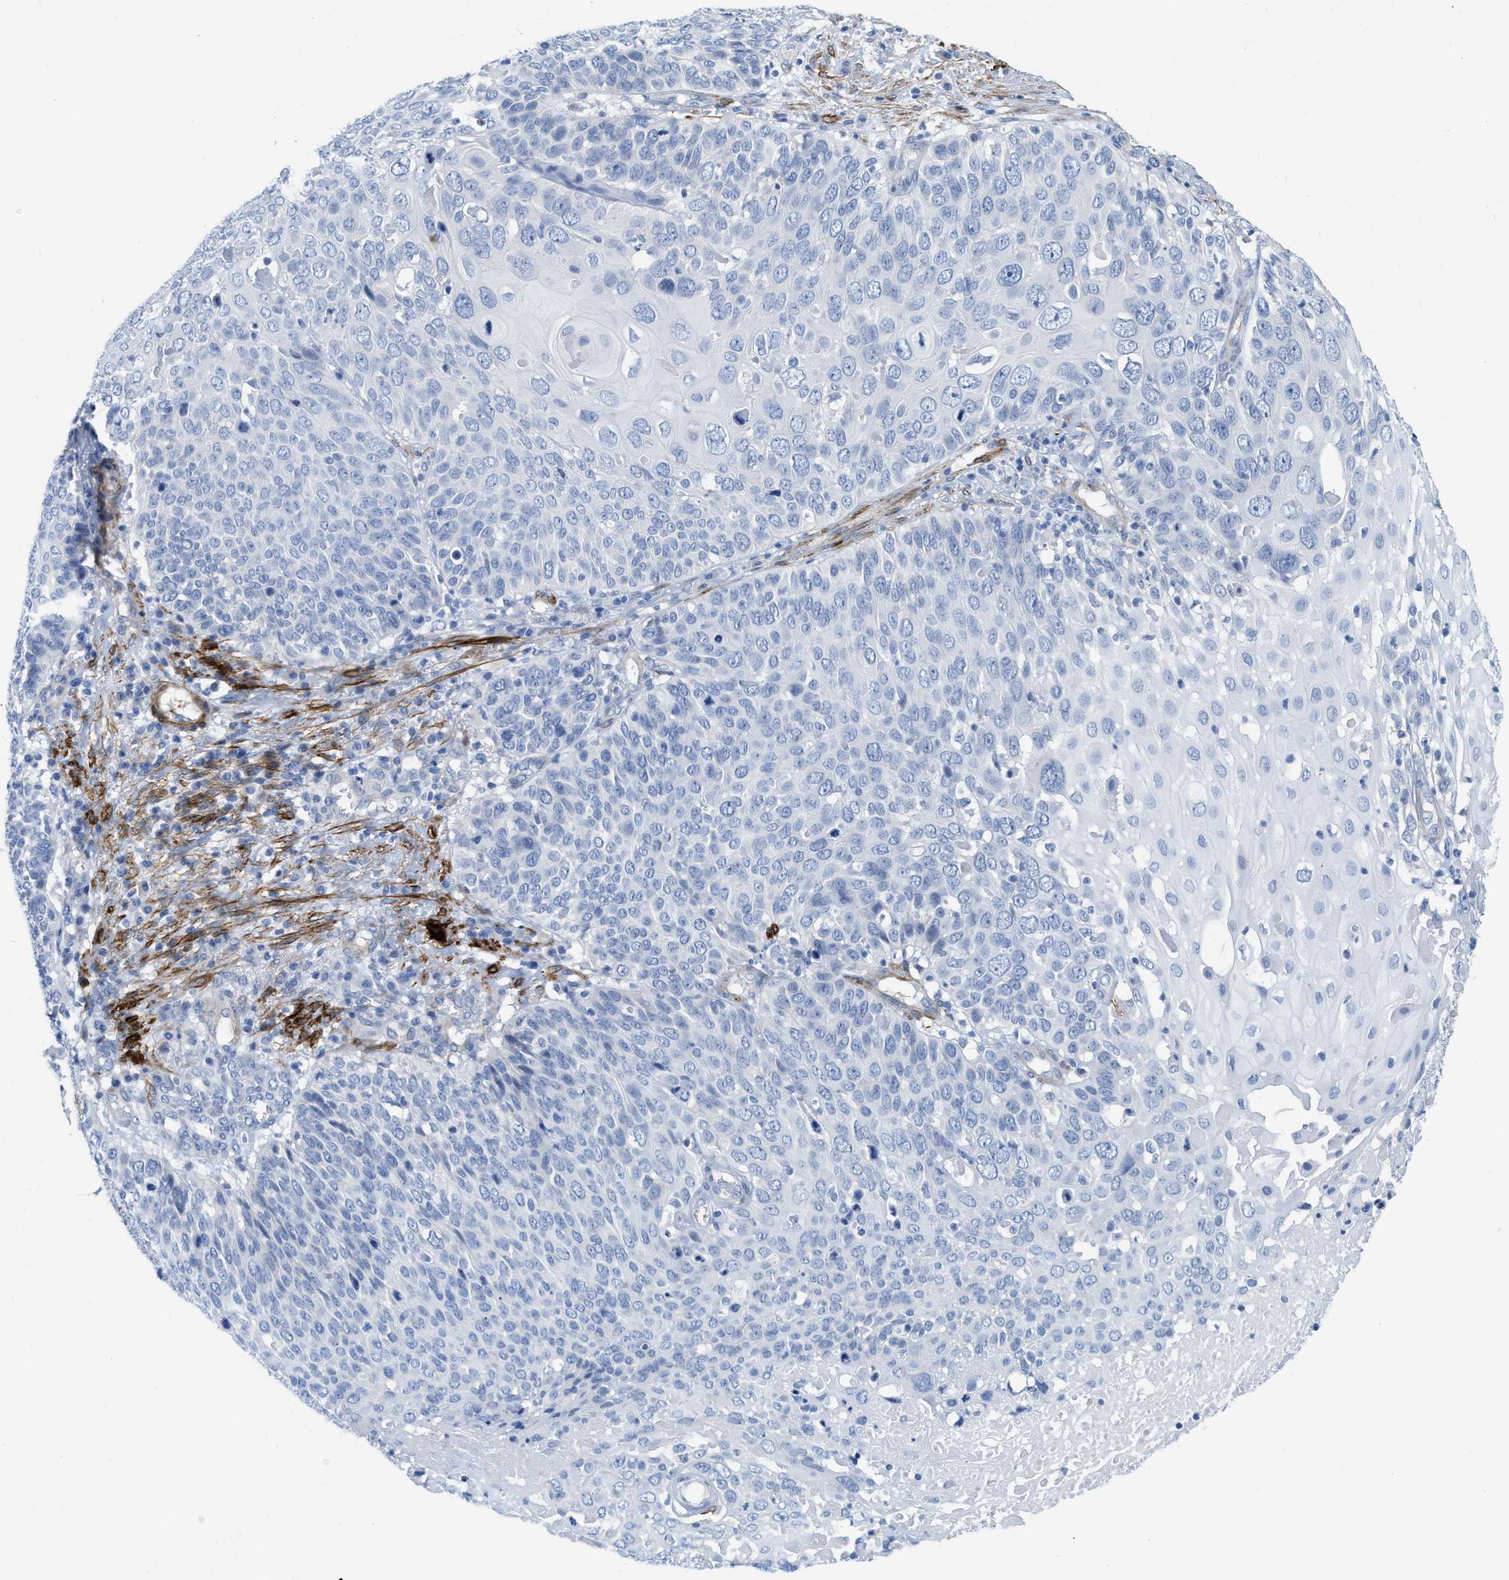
{"staining": {"intensity": "negative", "quantity": "none", "location": "none"}, "tissue": "cervical cancer", "cell_type": "Tumor cells", "image_type": "cancer", "snomed": [{"axis": "morphology", "description": "Squamous cell carcinoma, NOS"}, {"axis": "topography", "description": "Cervix"}], "caption": "High magnification brightfield microscopy of cervical cancer stained with DAB (brown) and counterstained with hematoxylin (blue): tumor cells show no significant staining.", "gene": "TAGLN", "patient": {"sex": "female", "age": 74}}